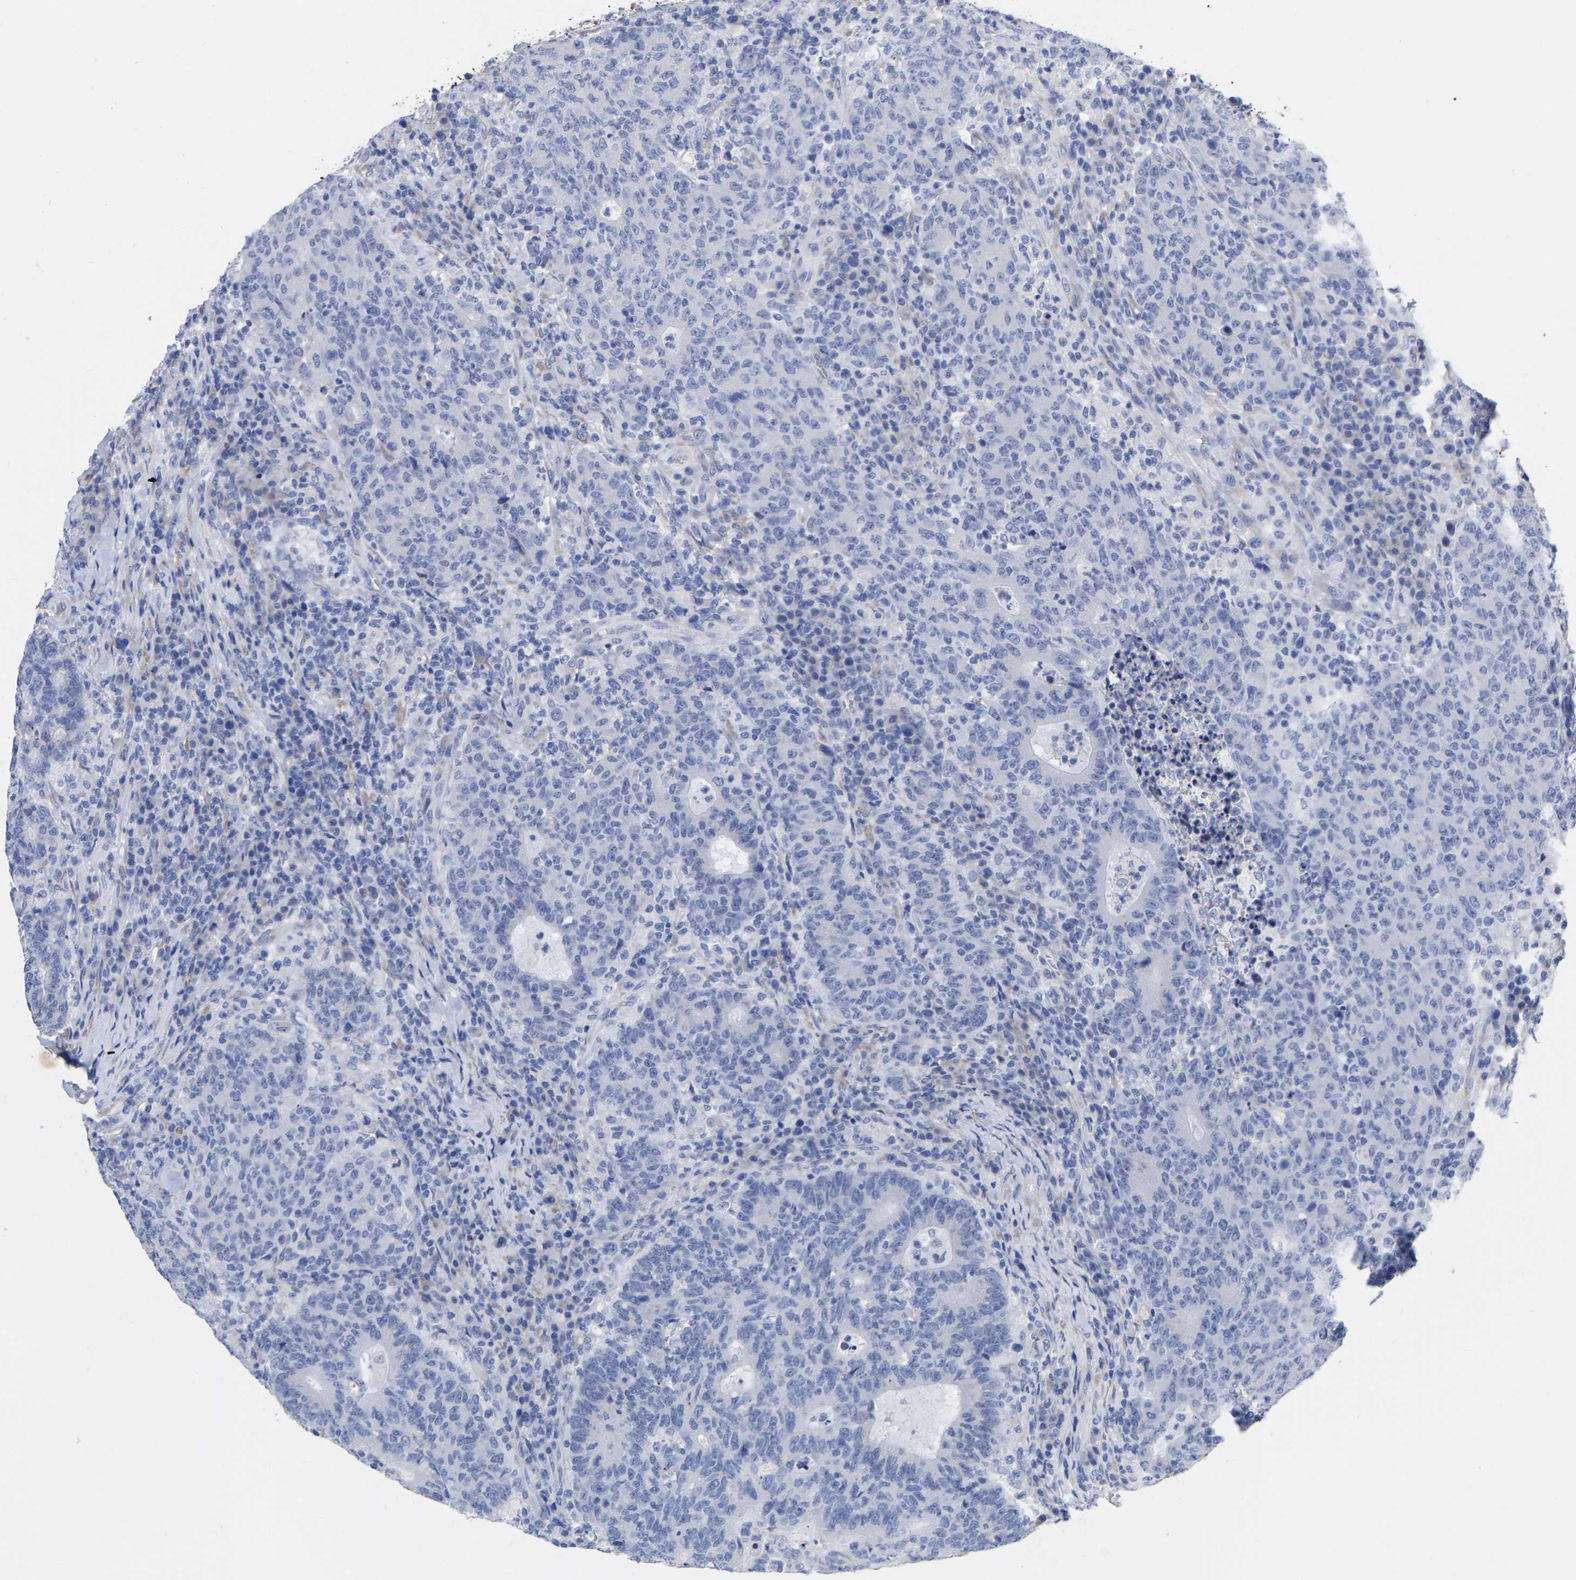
{"staining": {"intensity": "negative", "quantity": "none", "location": "none"}, "tissue": "colorectal cancer", "cell_type": "Tumor cells", "image_type": "cancer", "snomed": [{"axis": "morphology", "description": "Adenocarcinoma, NOS"}, {"axis": "topography", "description": "Colon"}], "caption": "Adenocarcinoma (colorectal) was stained to show a protein in brown. There is no significant staining in tumor cells.", "gene": "GDF3", "patient": {"sex": "female", "age": 75}}